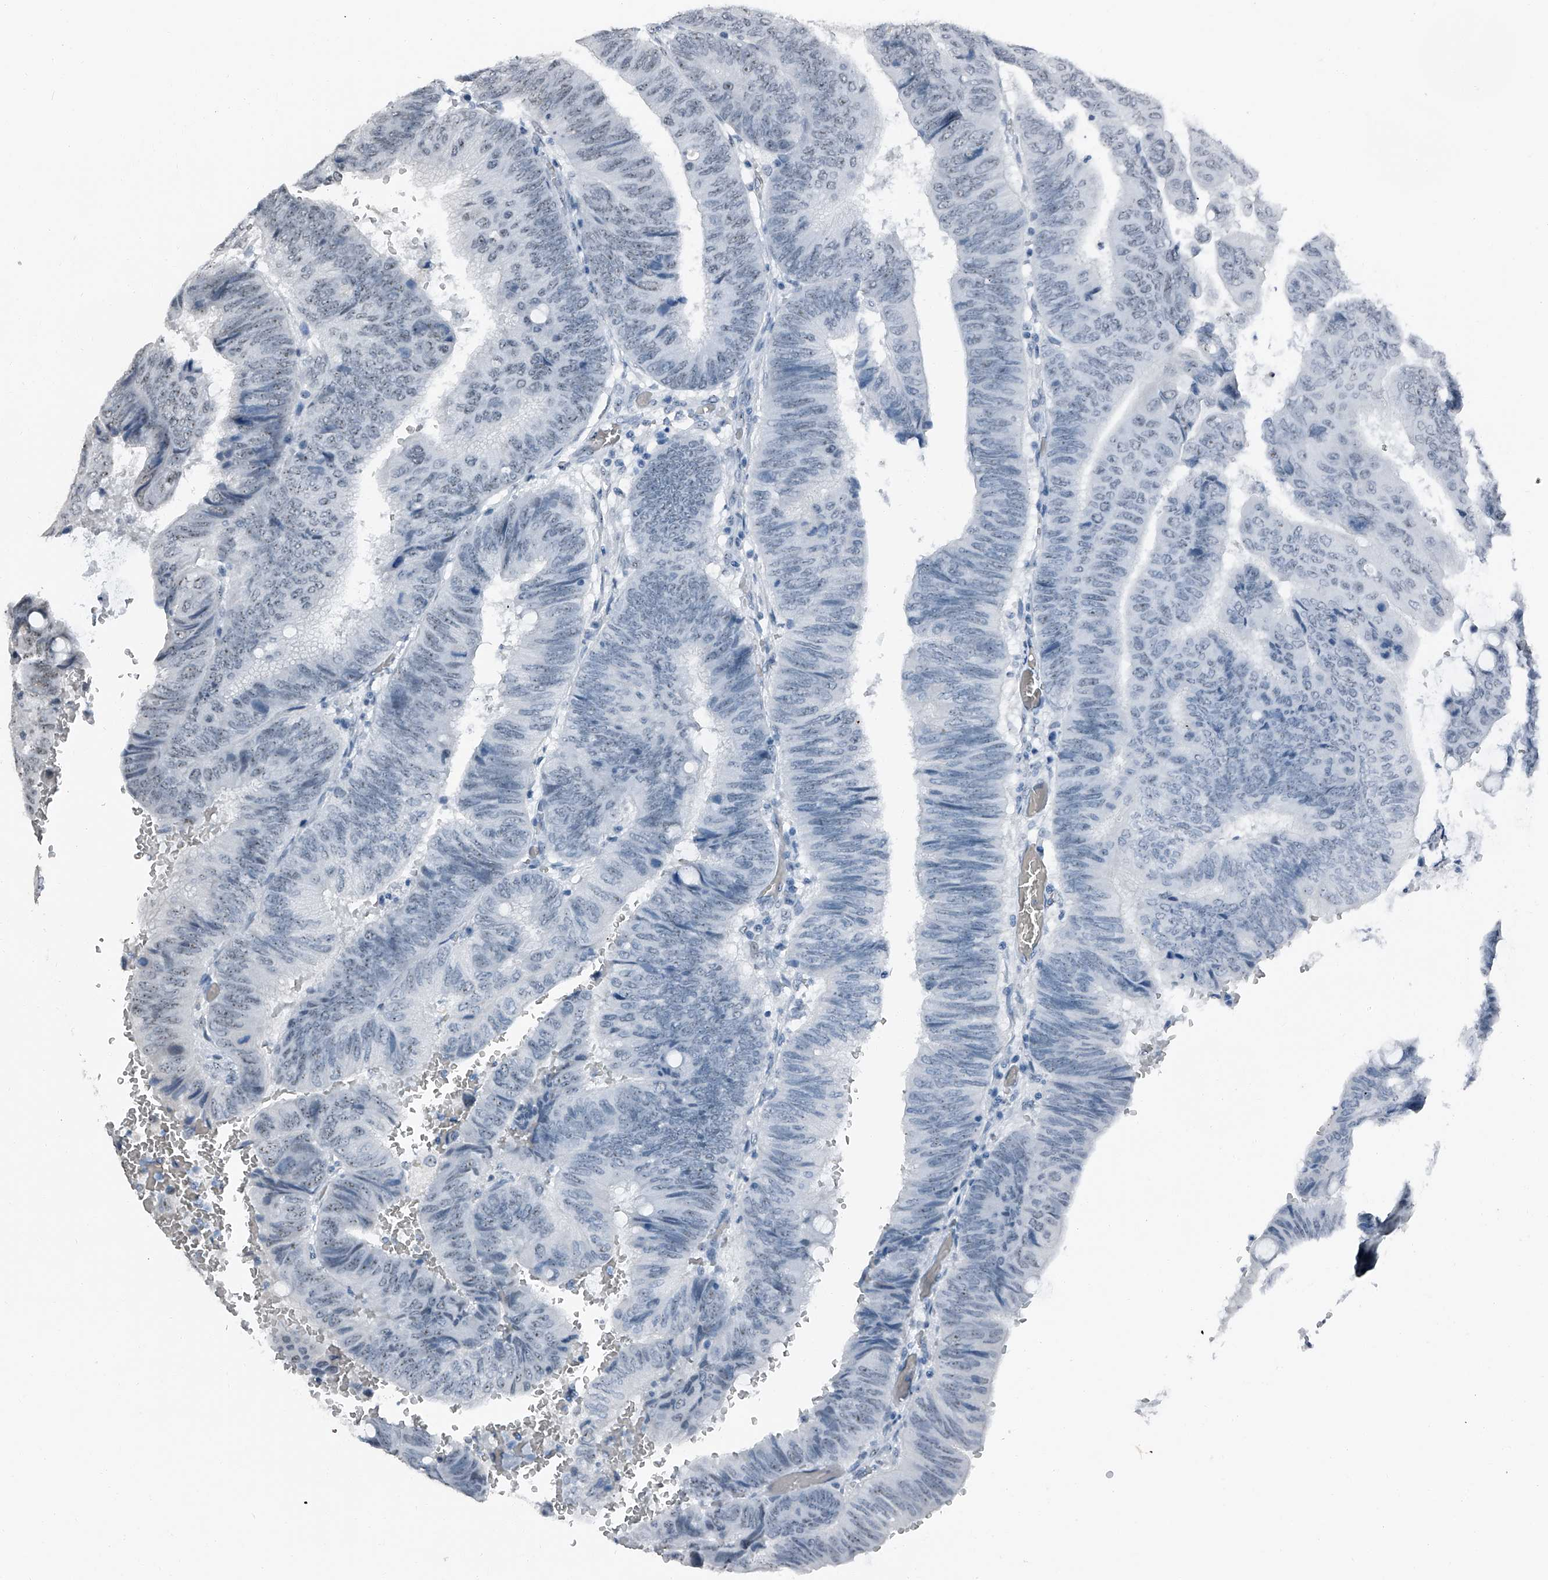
{"staining": {"intensity": "weak", "quantity": "<25%", "location": "nuclear"}, "tissue": "colorectal cancer", "cell_type": "Tumor cells", "image_type": "cancer", "snomed": [{"axis": "morphology", "description": "Normal tissue, NOS"}, {"axis": "morphology", "description": "Adenocarcinoma, NOS"}, {"axis": "topography", "description": "Rectum"}, {"axis": "topography", "description": "Peripheral nerve tissue"}], "caption": "DAB (3,3'-diaminobenzidine) immunohistochemical staining of colorectal cancer (adenocarcinoma) exhibits no significant staining in tumor cells.", "gene": "TCOF1", "patient": {"sex": "male", "age": 92}}